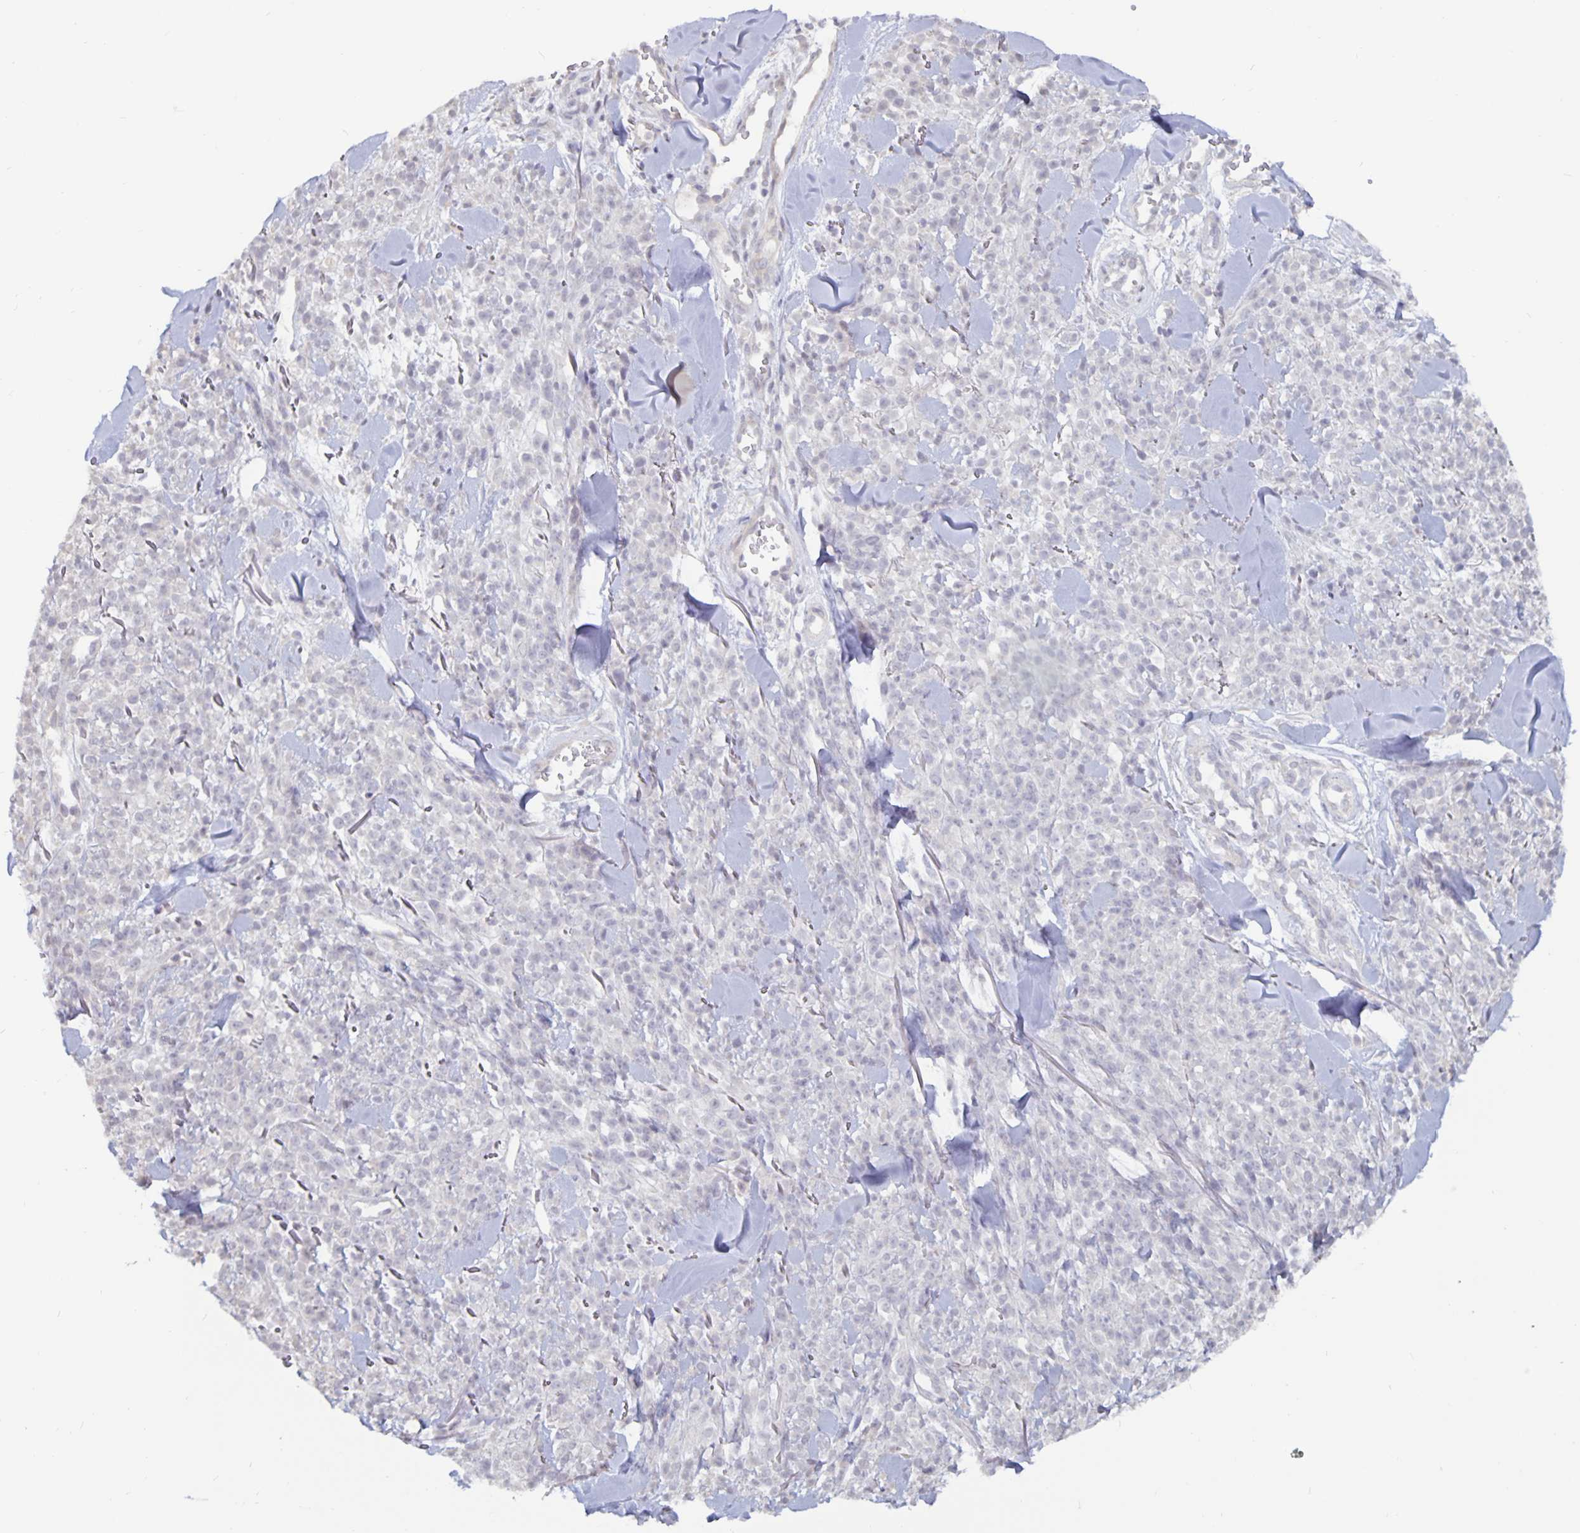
{"staining": {"intensity": "negative", "quantity": "none", "location": "none"}, "tissue": "melanoma", "cell_type": "Tumor cells", "image_type": "cancer", "snomed": [{"axis": "morphology", "description": "Malignant melanoma, NOS"}, {"axis": "topography", "description": "Skin"}, {"axis": "topography", "description": "Skin of trunk"}], "caption": "High magnification brightfield microscopy of melanoma stained with DAB (3,3'-diaminobenzidine) (brown) and counterstained with hematoxylin (blue): tumor cells show no significant staining.", "gene": "PLCB3", "patient": {"sex": "male", "age": 74}}